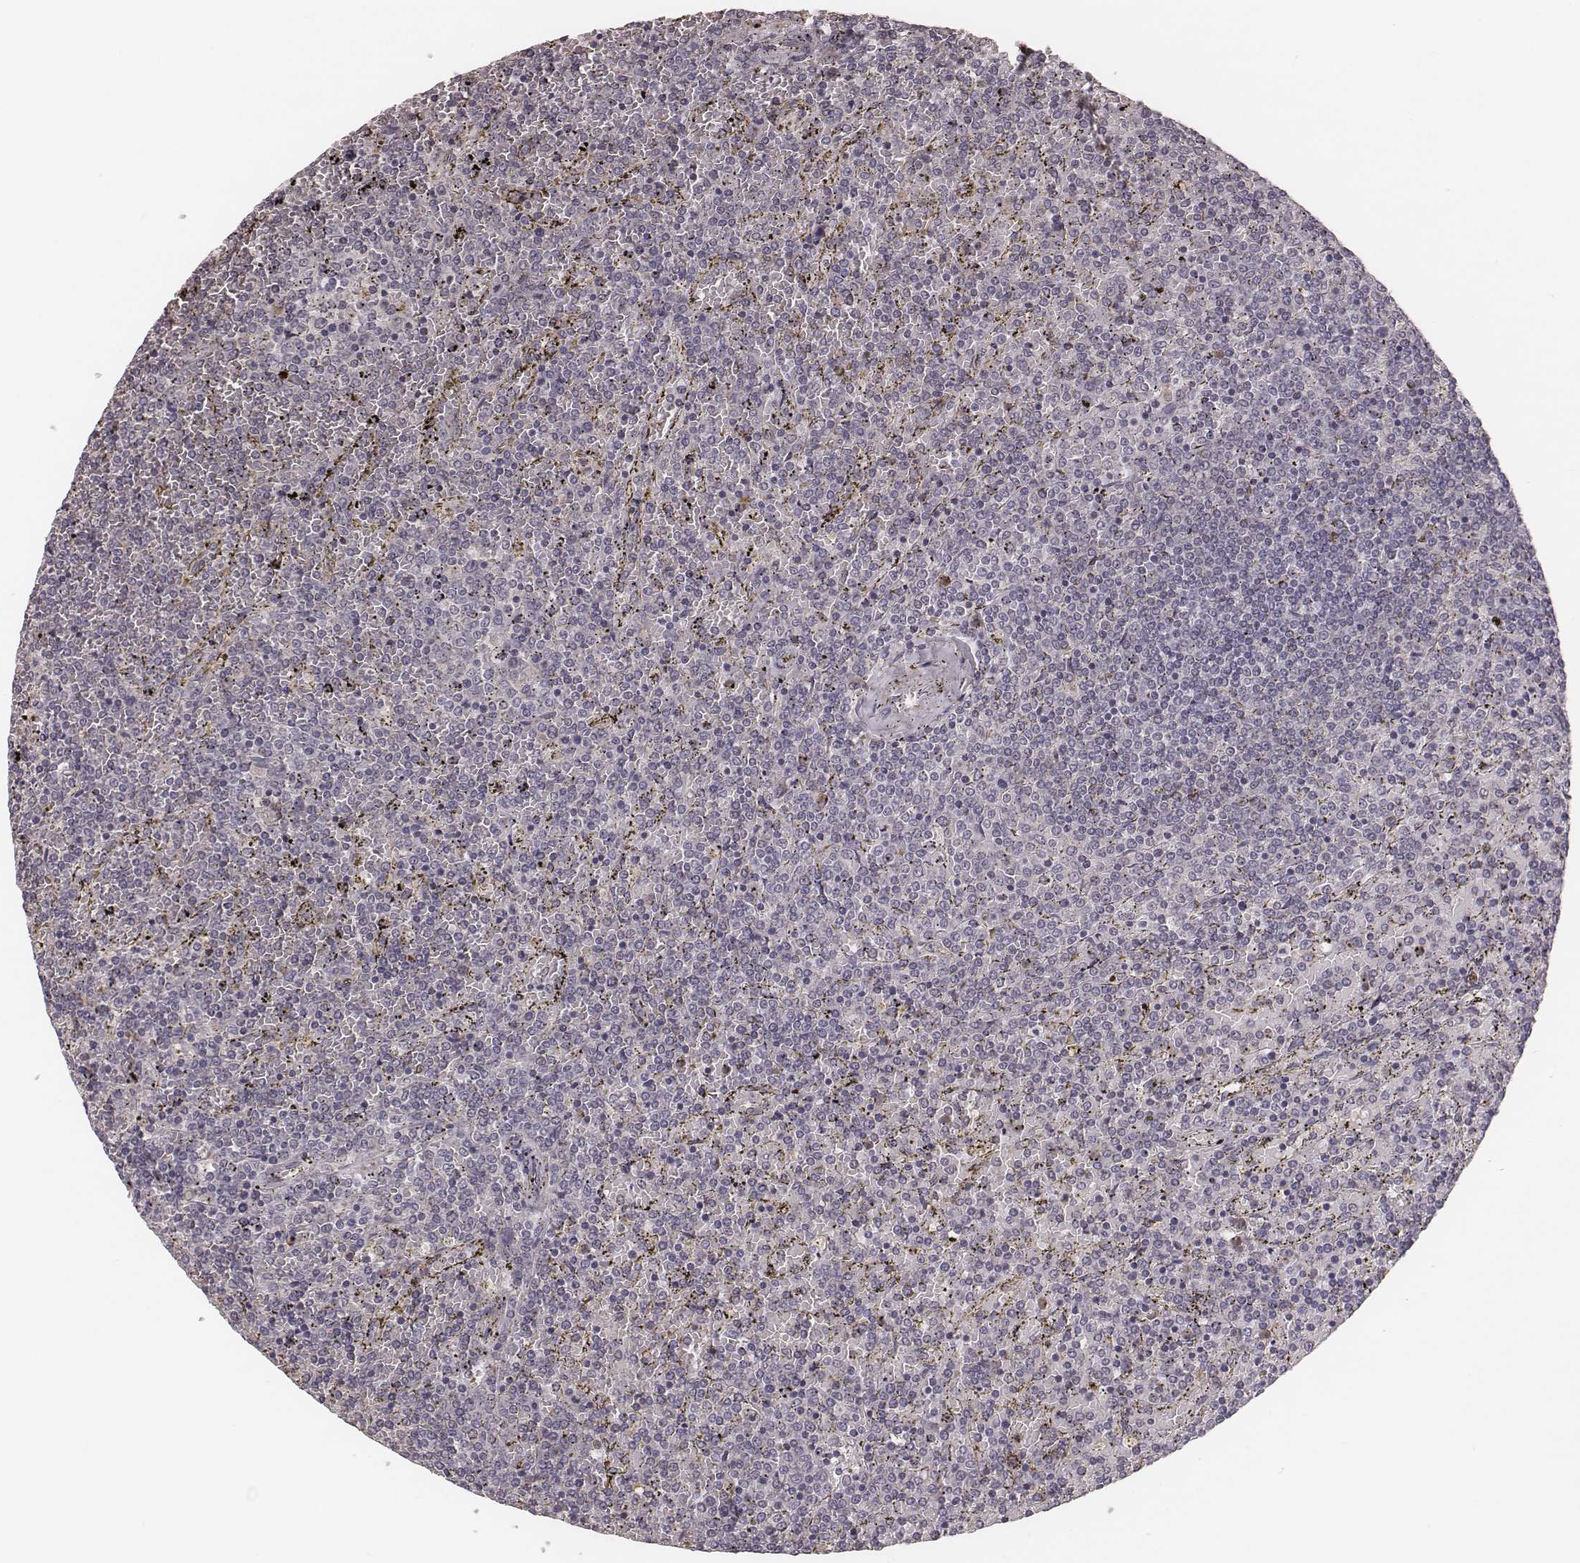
{"staining": {"intensity": "negative", "quantity": "none", "location": "none"}, "tissue": "lymphoma", "cell_type": "Tumor cells", "image_type": "cancer", "snomed": [{"axis": "morphology", "description": "Malignant lymphoma, non-Hodgkin's type, Low grade"}, {"axis": "topography", "description": "Spleen"}], "caption": "Human lymphoma stained for a protein using immunohistochemistry (IHC) demonstrates no positivity in tumor cells.", "gene": "P2RX5", "patient": {"sex": "female", "age": 77}}